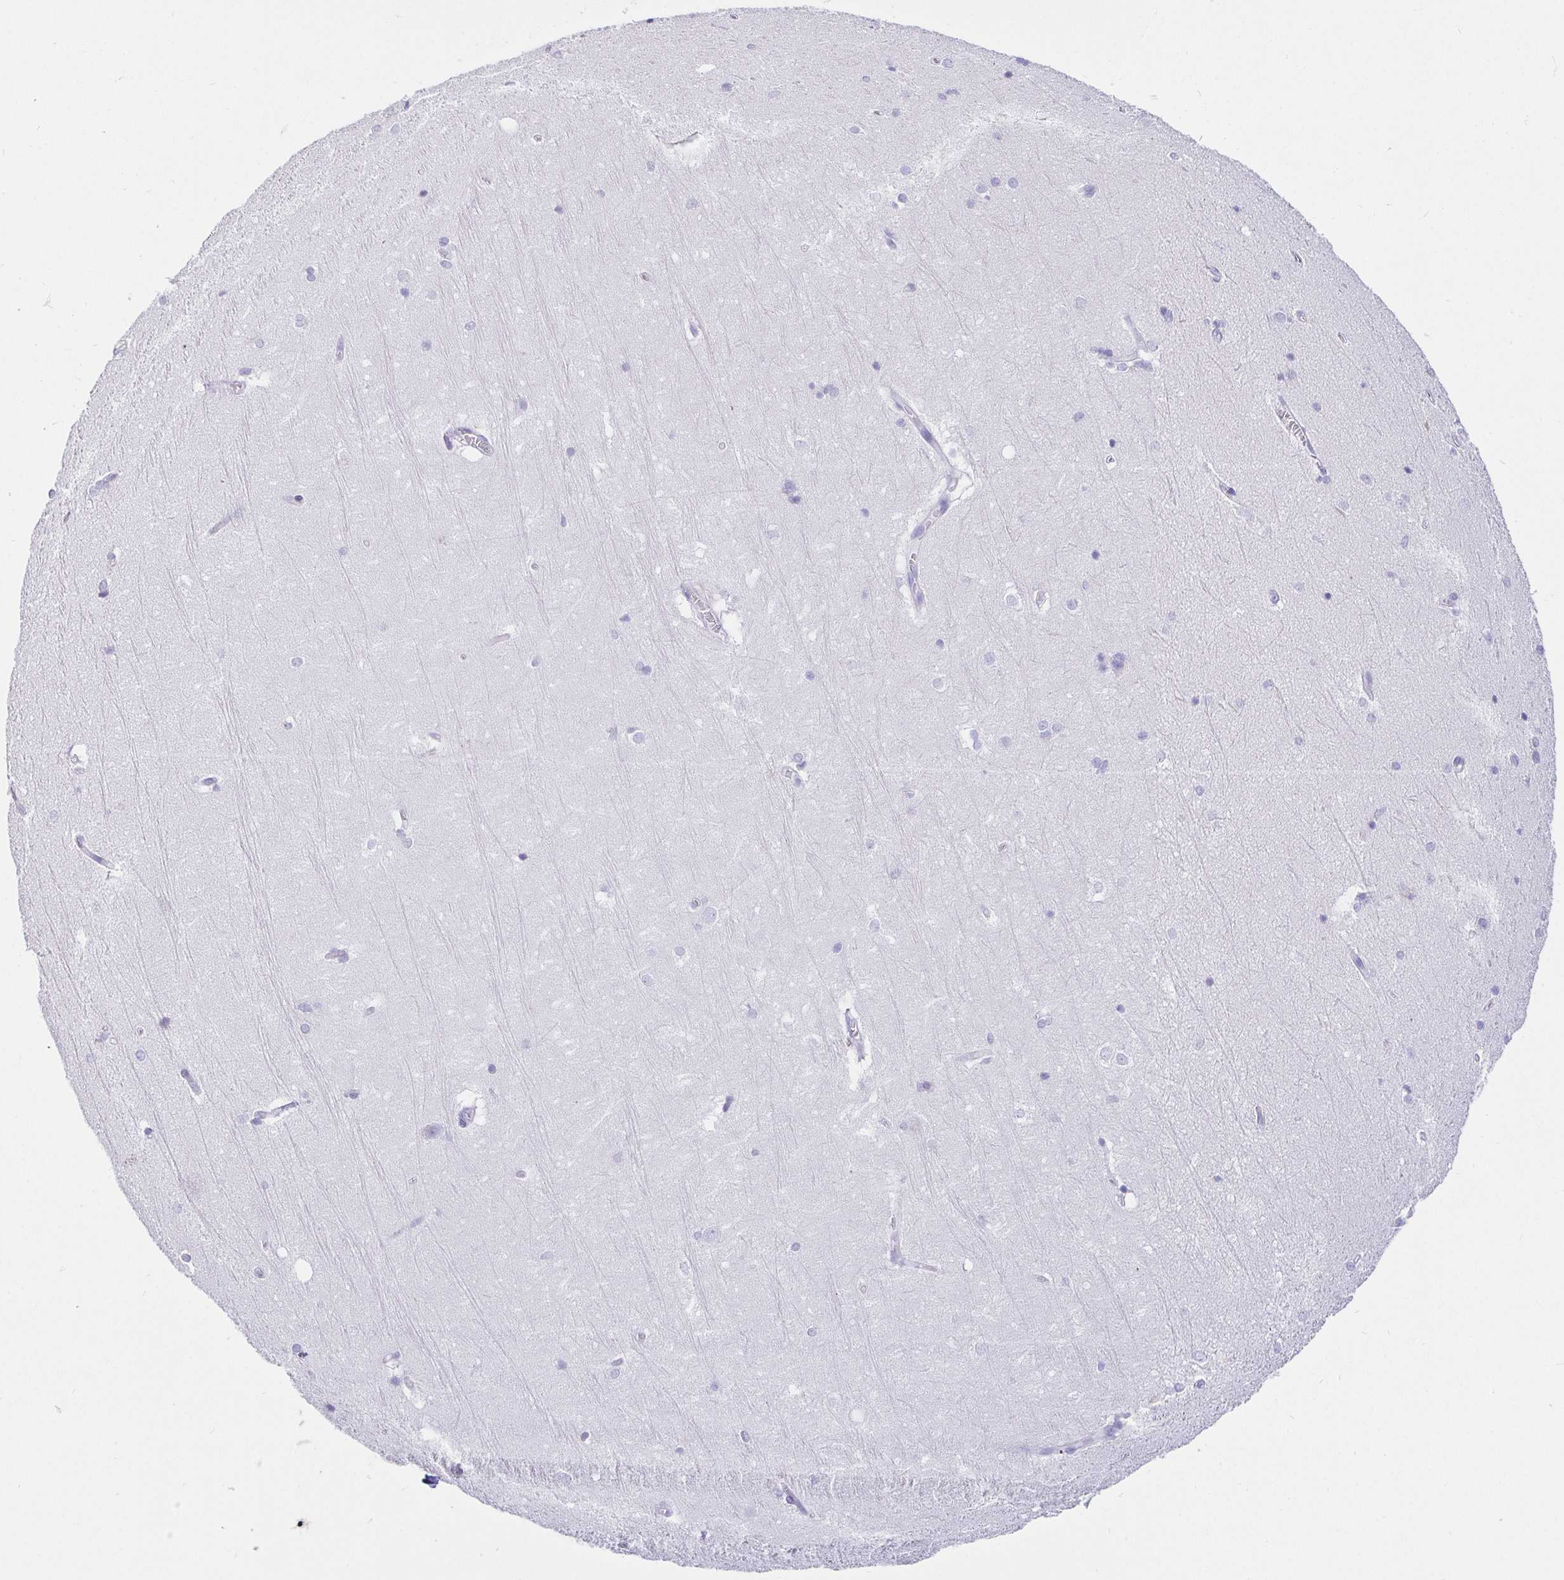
{"staining": {"intensity": "negative", "quantity": "none", "location": "none"}, "tissue": "hippocampus", "cell_type": "Glial cells", "image_type": "normal", "snomed": [{"axis": "morphology", "description": "Normal tissue, NOS"}, {"axis": "topography", "description": "Cerebral cortex"}, {"axis": "topography", "description": "Hippocampus"}], "caption": "Immunohistochemical staining of unremarkable human hippocampus displays no significant staining in glial cells. The staining was performed using DAB (3,3'-diaminobenzidine) to visualize the protein expression in brown, while the nuclei were stained in blue with hematoxylin (Magnification: 20x).", "gene": "CCDC62", "patient": {"sex": "female", "age": 19}}